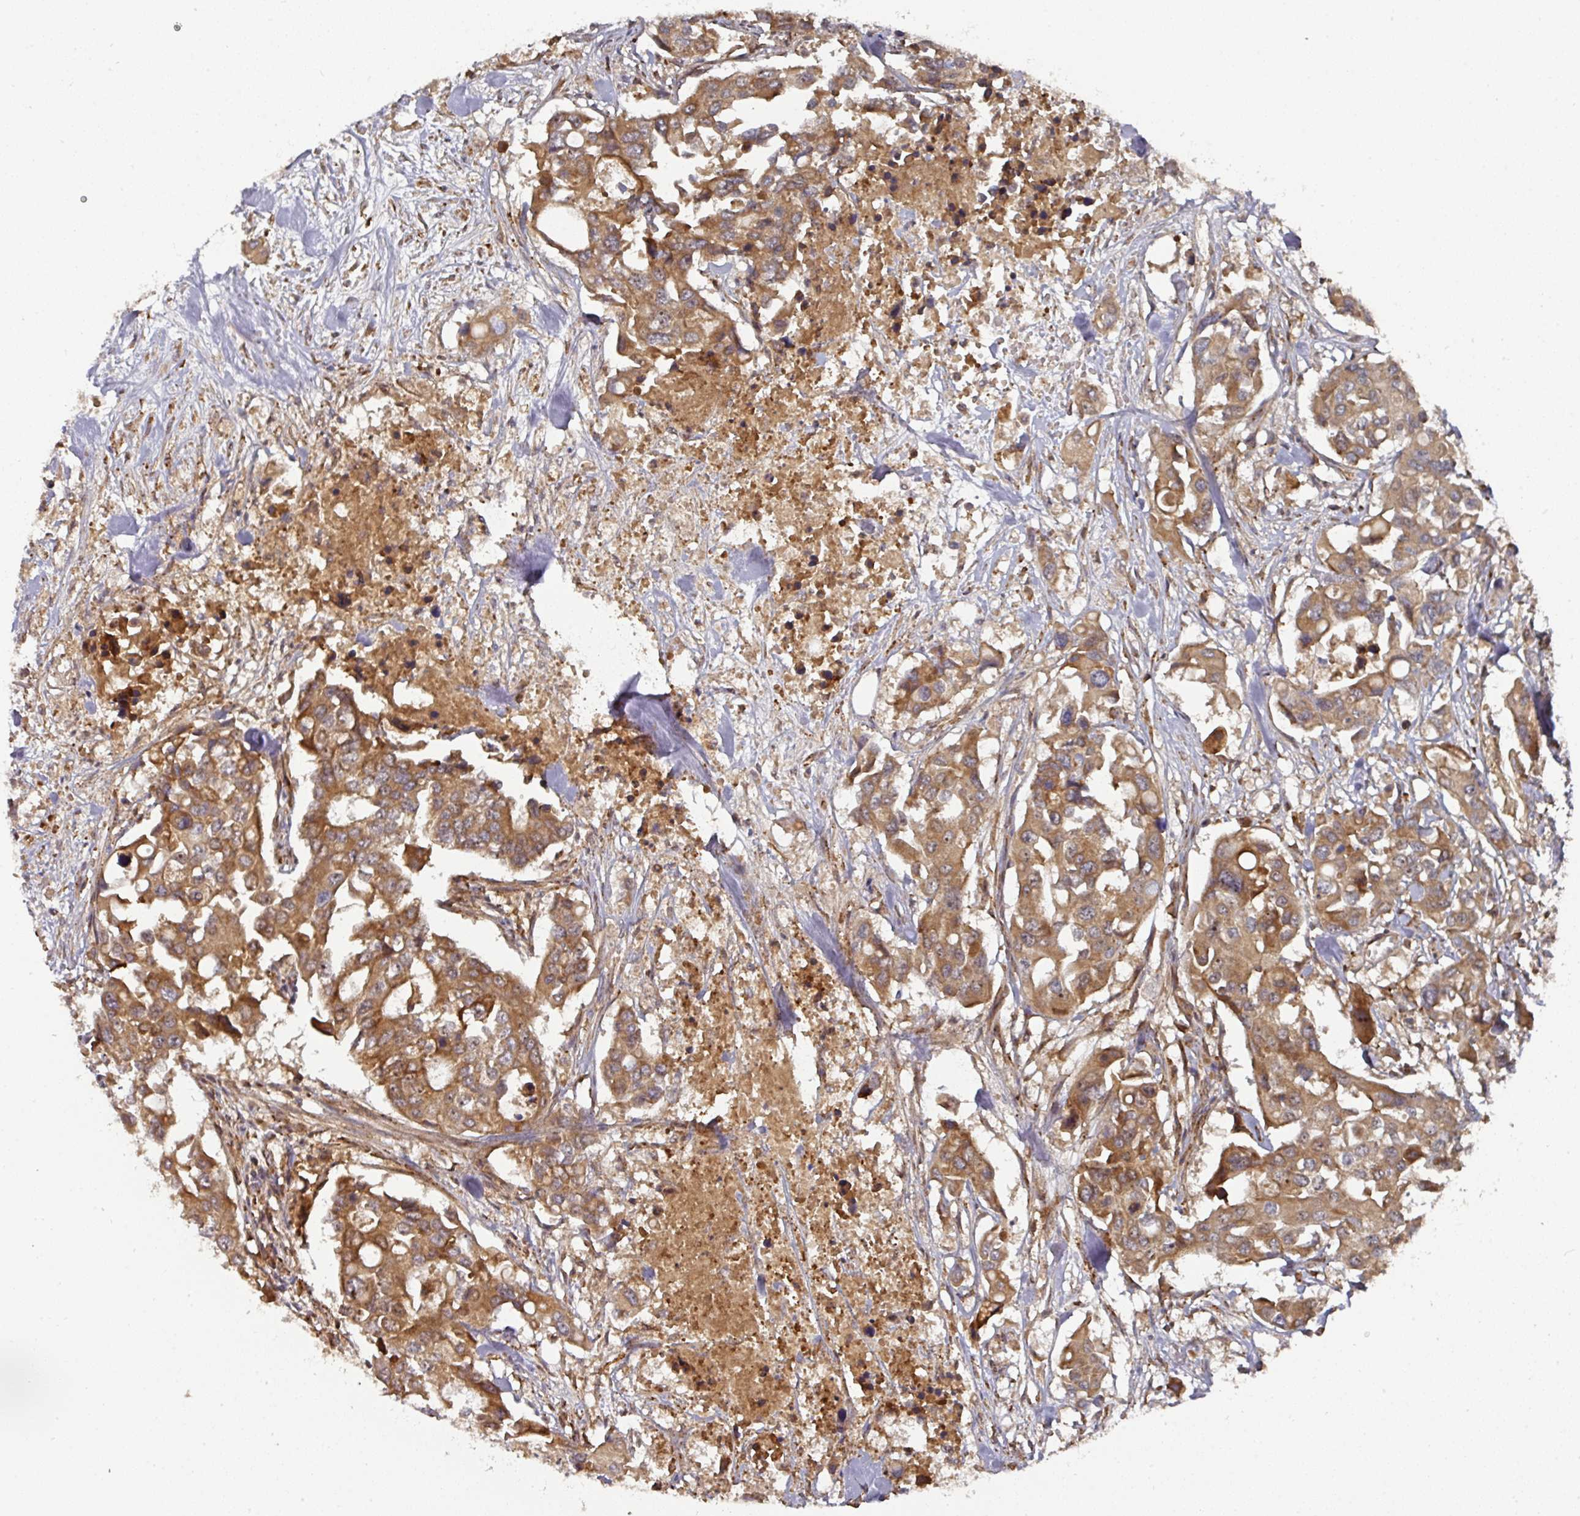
{"staining": {"intensity": "moderate", "quantity": ">75%", "location": "cytoplasmic/membranous"}, "tissue": "colorectal cancer", "cell_type": "Tumor cells", "image_type": "cancer", "snomed": [{"axis": "morphology", "description": "Adenocarcinoma, NOS"}, {"axis": "topography", "description": "Colon"}], "caption": "Adenocarcinoma (colorectal) stained for a protein (brown) shows moderate cytoplasmic/membranous positive positivity in about >75% of tumor cells.", "gene": "CEP95", "patient": {"sex": "male", "age": 77}}